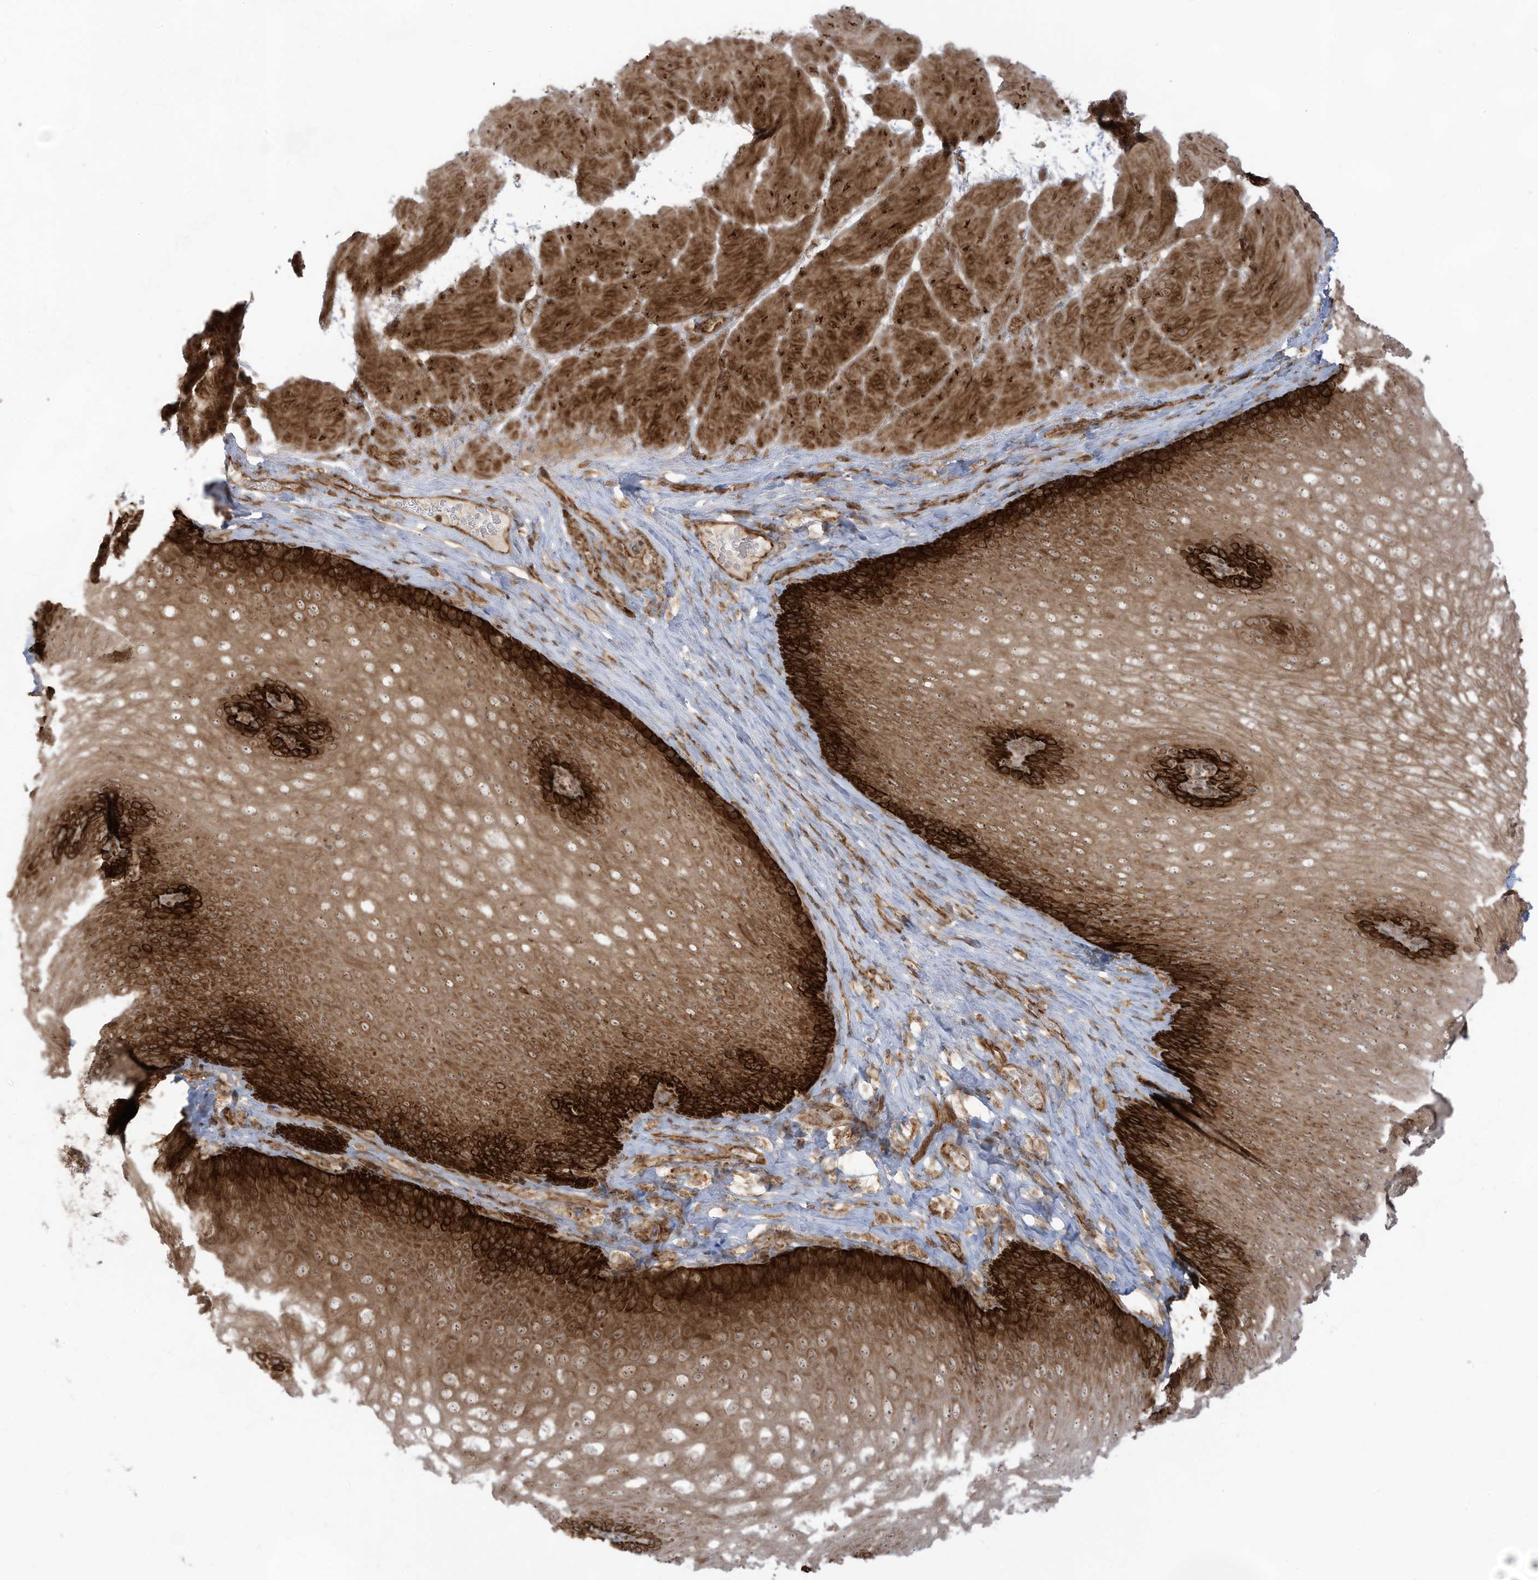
{"staining": {"intensity": "strong", "quantity": ">75%", "location": "cytoplasmic/membranous"}, "tissue": "esophagus", "cell_type": "Squamous epithelial cells", "image_type": "normal", "snomed": [{"axis": "morphology", "description": "Normal tissue, NOS"}, {"axis": "topography", "description": "Esophagus"}], "caption": "Esophagus was stained to show a protein in brown. There is high levels of strong cytoplasmic/membranous positivity in about >75% of squamous epithelial cells. The protein of interest is shown in brown color, while the nuclei are stained blue.", "gene": "TRIM67", "patient": {"sex": "female", "age": 66}}